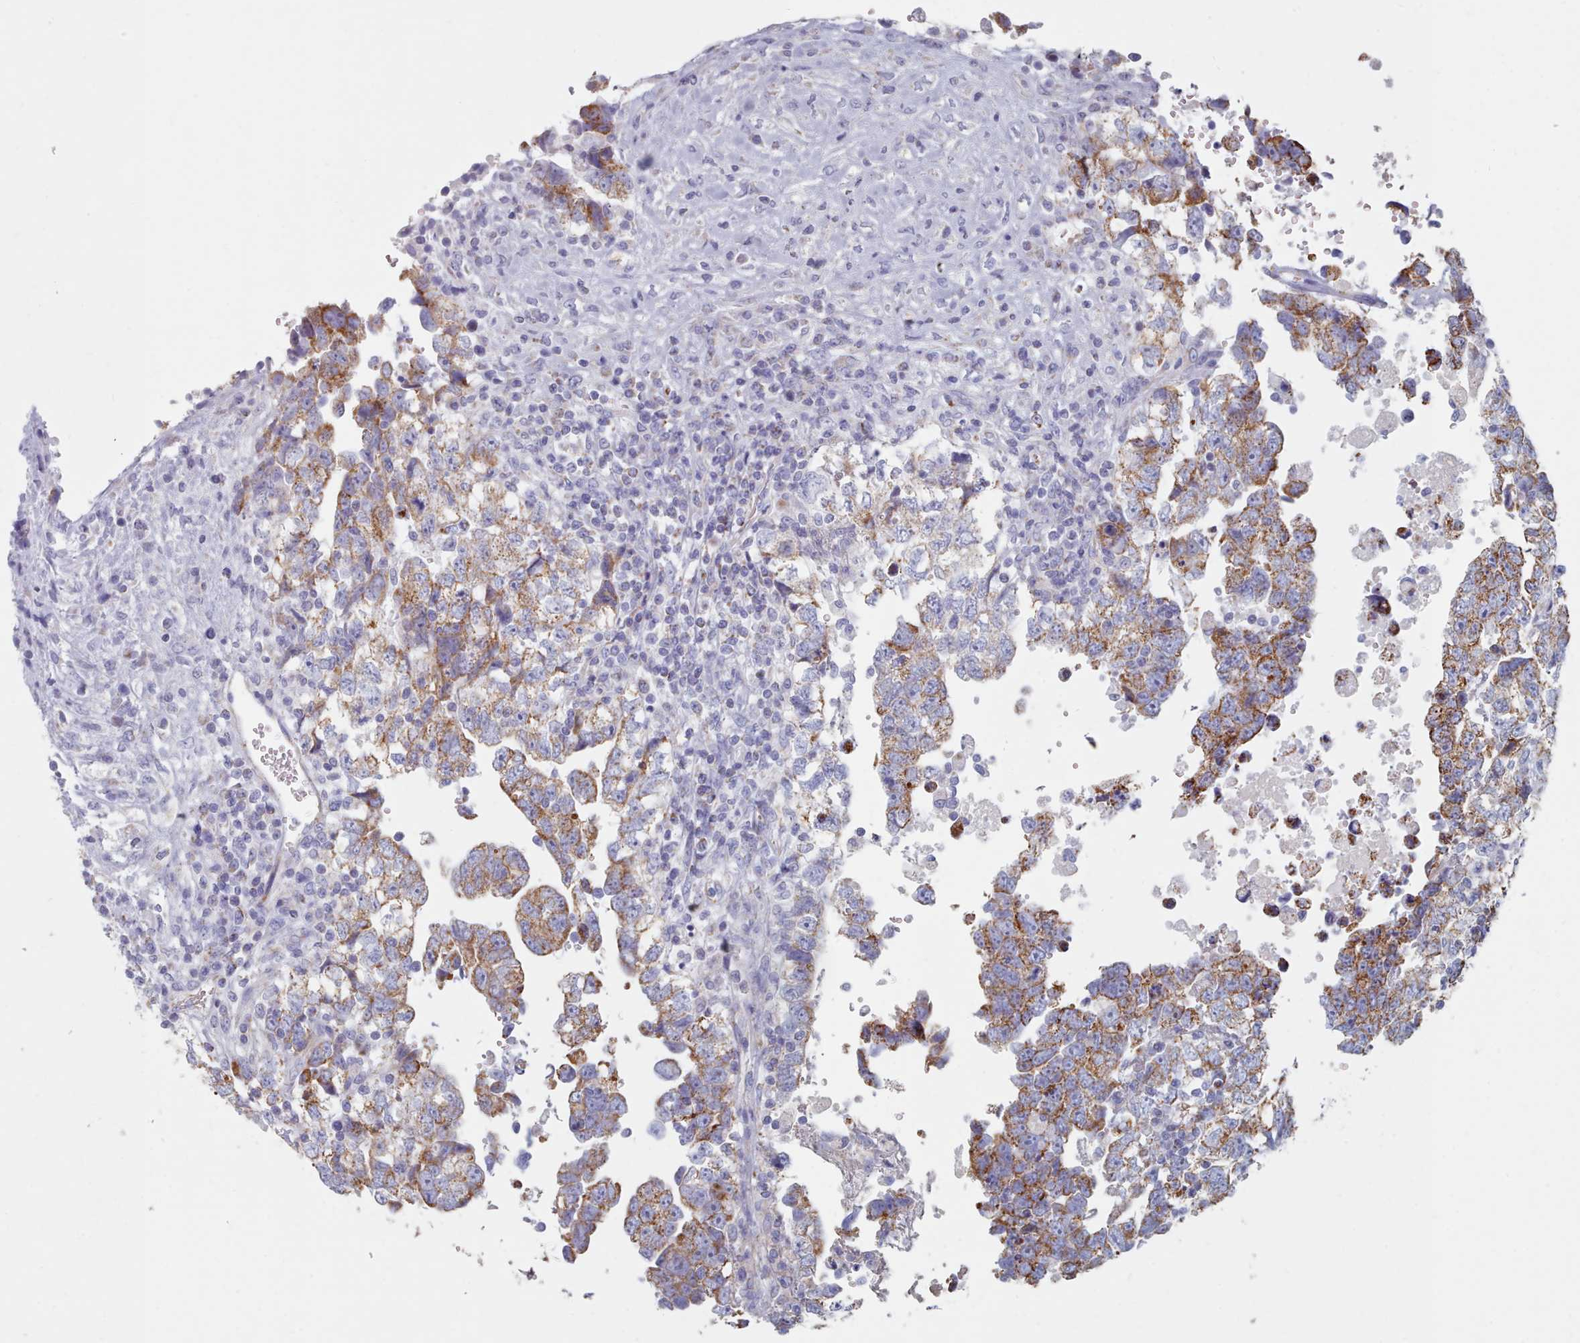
{"staining": {"intensity": "moderate", "quantity": ">75%", "location": "cytoplasmic/membranous"}, "tissue": "testis cancer", "cell_type": "Tumor cells", "image_type": "cancer", "snomed": [{"axis": "morphology", "description": "Carcinoma, Embryonal, NOS"}, {"axis": "topography", "description": "Testis"}], "caption": "A photomicrograph showing moderate cytoplasmic/membranous positivity in approximately >75% of tumor cells in embryonal carcinoma (testis), as visualized by brown immunohistochemical staining.", "gene": "HAO1", "patient": {"sex": "male", "age": 37}}